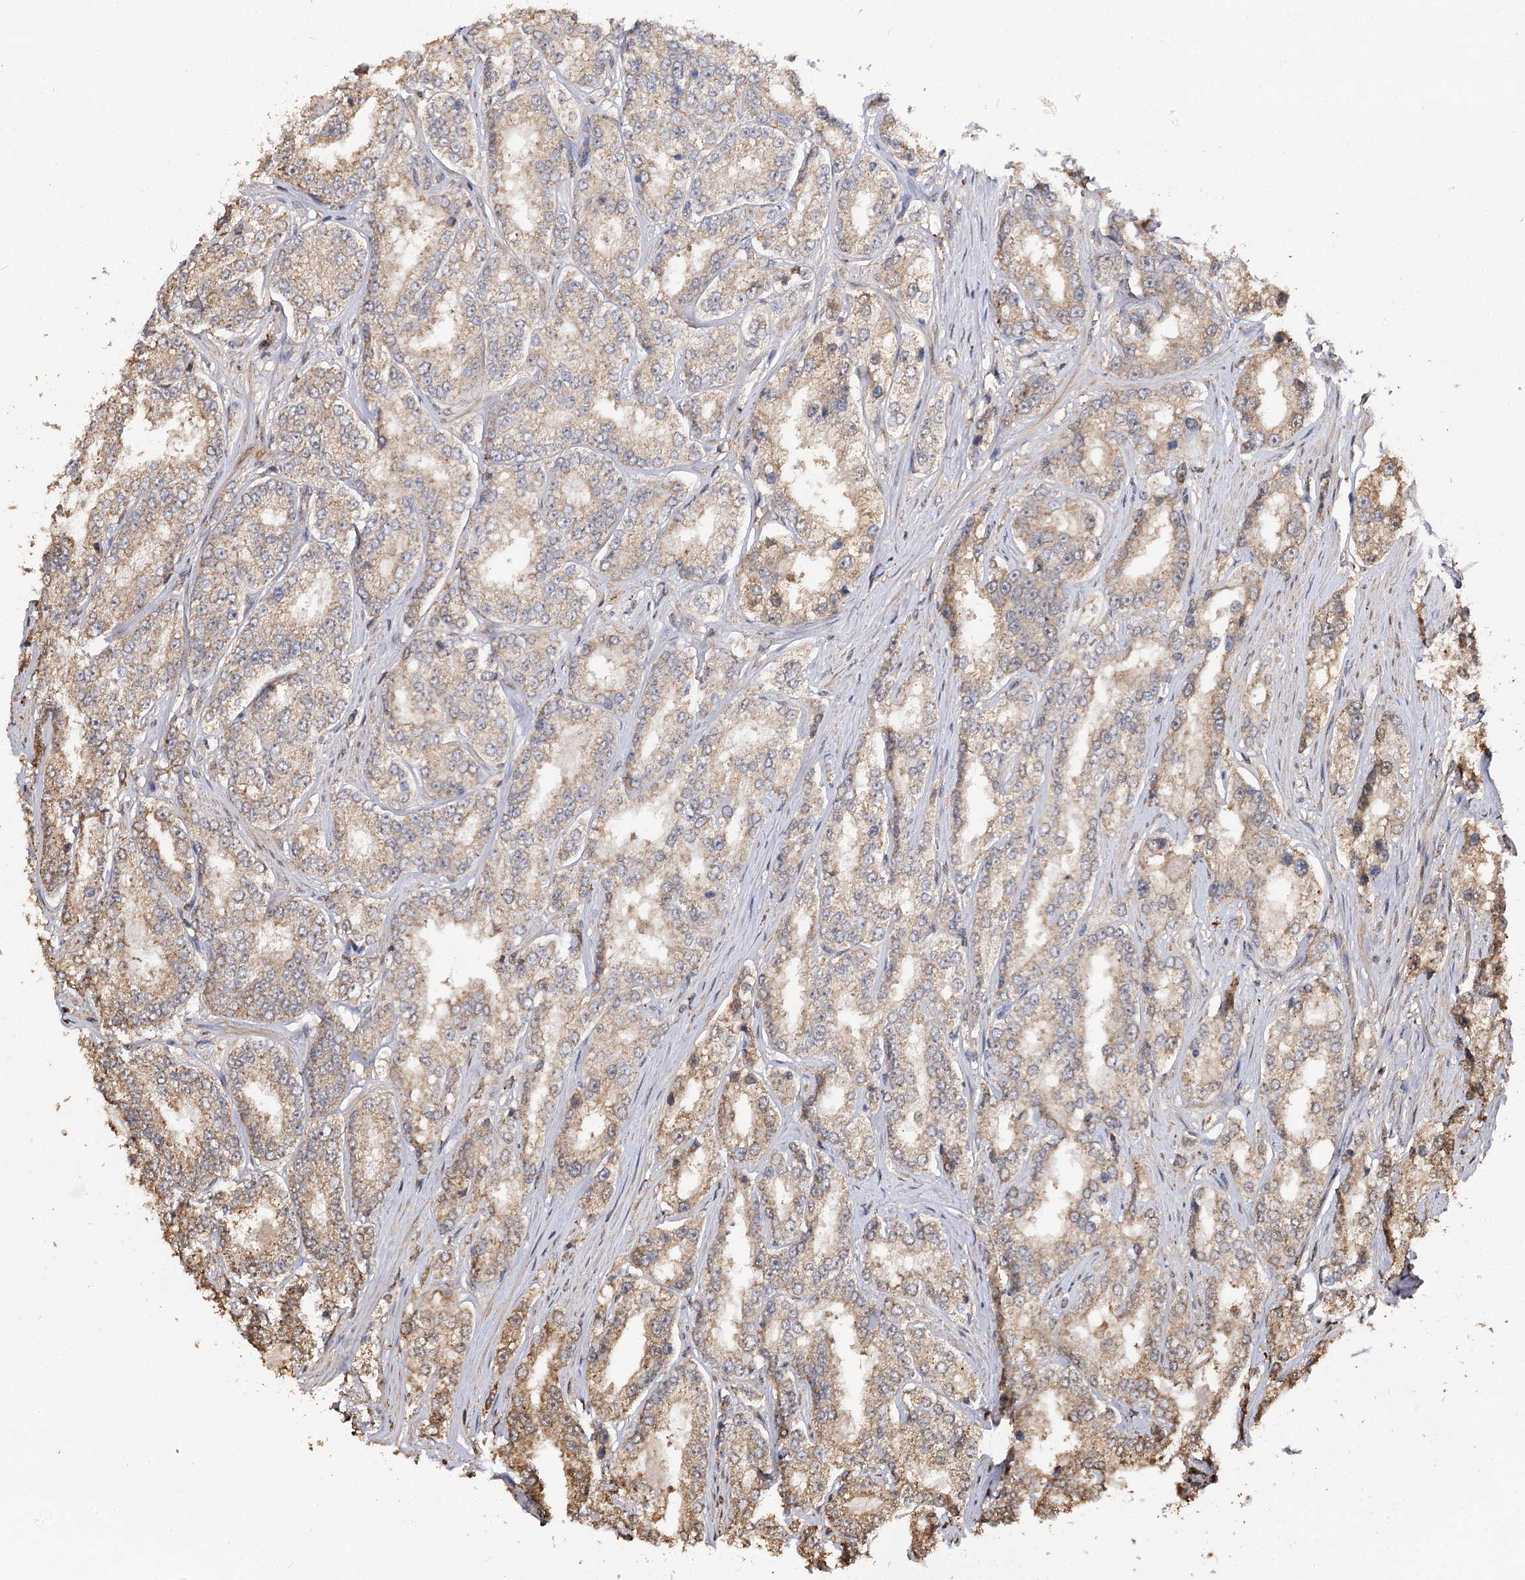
{"staining": {"intensity": "weak", "quantity": ">75%", "location": "cytoplasmic/membranous"}, "tissue": "prostate cancer", "cell_type": "Tumor cells", "image_type": "cancer", "snomed": [{"axis": "morphology", "description": "Normal tissue, NOS"}, {"axis": "morphology", "description": "Adenocarcinoma, High grade"}, {"axis": "topography", "description": "Prostate"}], "caption": "Approximately >75% of tumor cells in prostate cancer (adenocarcinoma (high-grade)) demonstrate weak cytoplasmic/membranous protein positivity as visualized by brown immunohistochemical staining.", "gene": "ARL13A", "patient": {"sex": "male", "age": 83}}